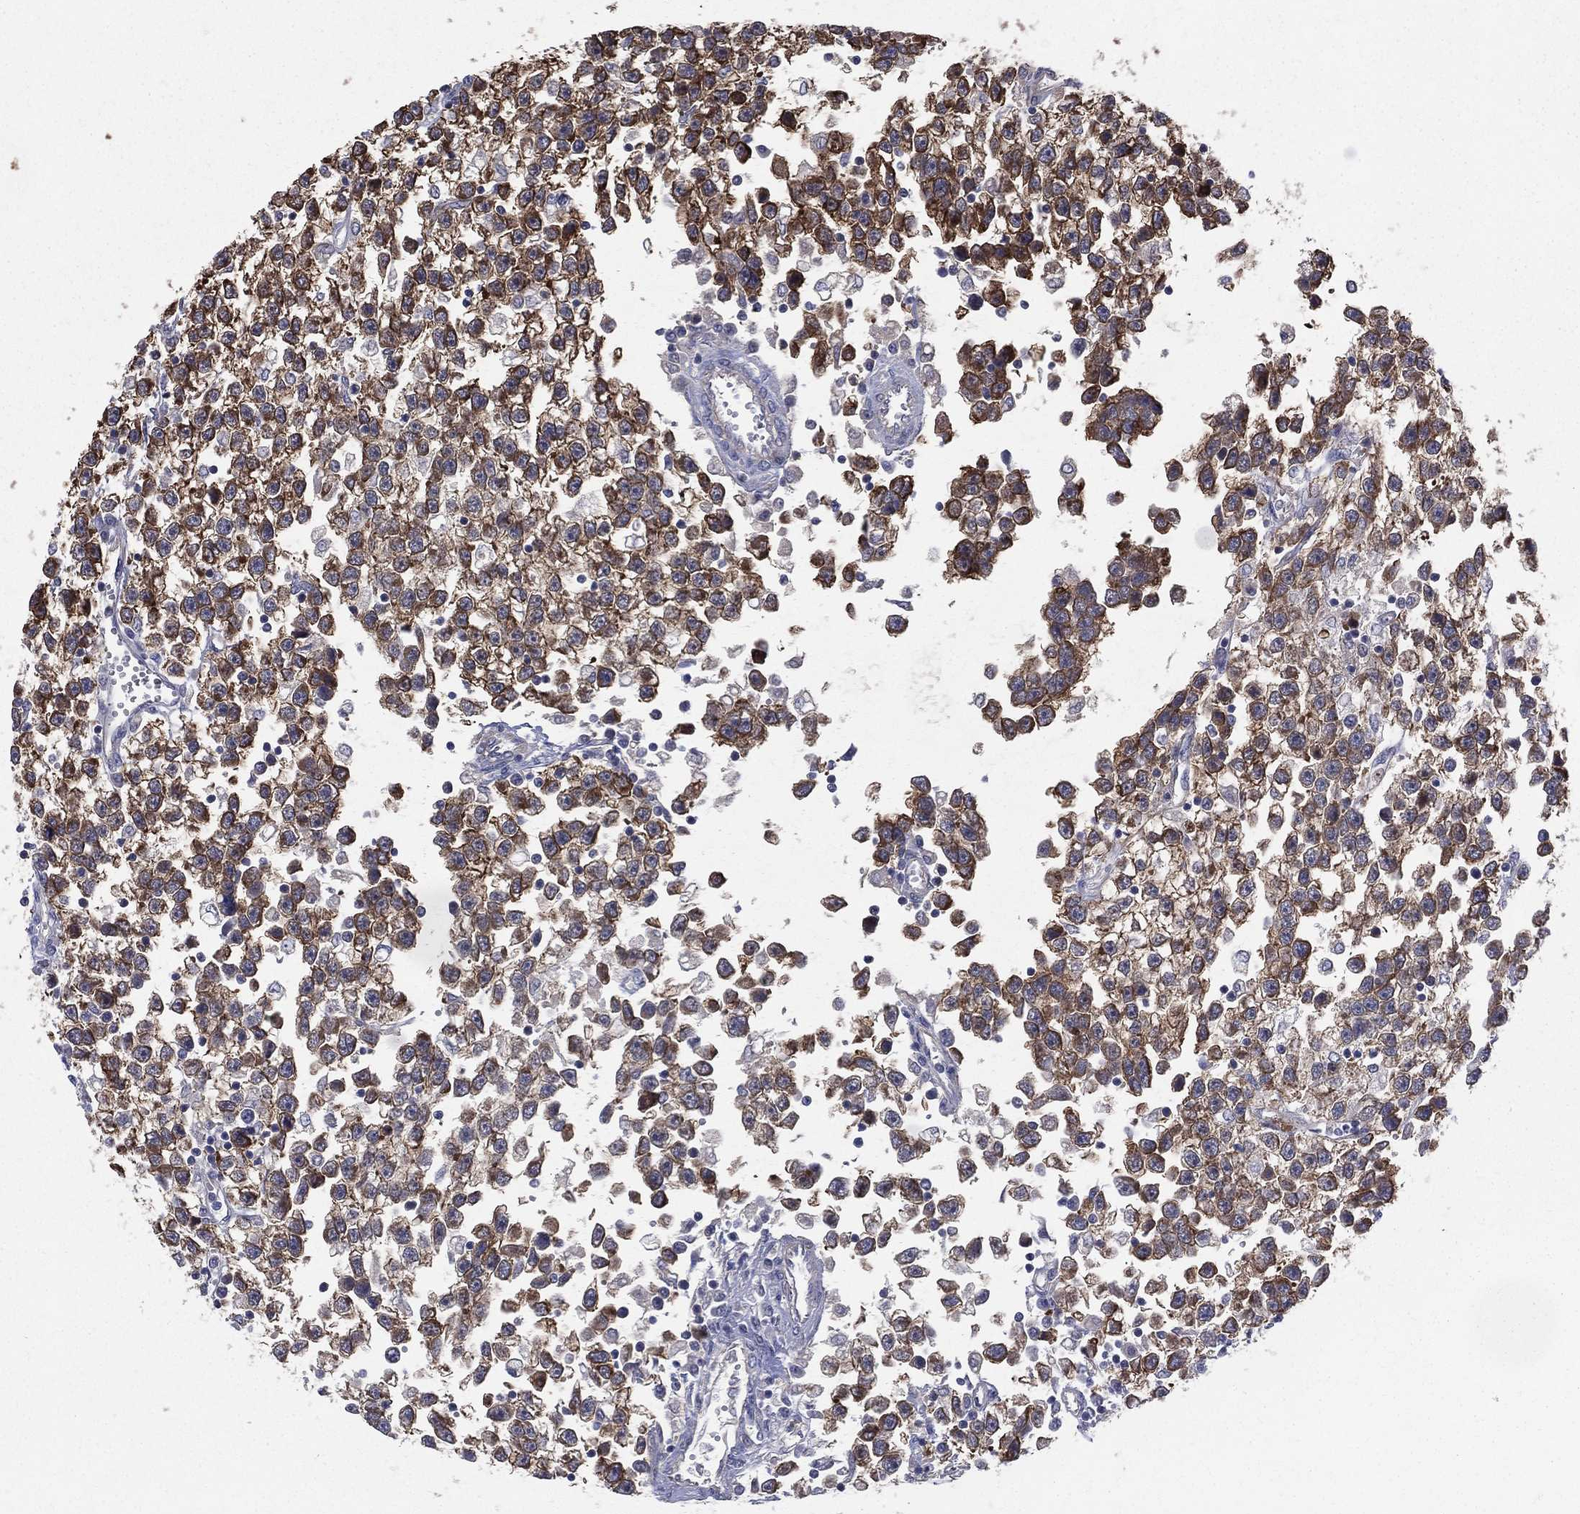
{"staining": {"intensity": "strong", "quantity": ">75%", "location": "cytoplasmic/membranous"}, "tissue": "testis cancer", "cell_type": "Tumor cells", "image_type": "cancer", "snomed": [{"axis": "morphology", "description": "Seminoma, NOS"}, {"axis": "topography", "description": "Testis"}], "caption": "An IHC photomicrograph of neoplastic tissue is shown. Protein staining in brown highlights strong cytoplasmic/membranous positivity in testis seminoma within tumor cells. Ihc stains the protein in brown and the nuclei are stained blue.", "gene": "POMZP3", "patient": {"sex": "male", "age": 34}}